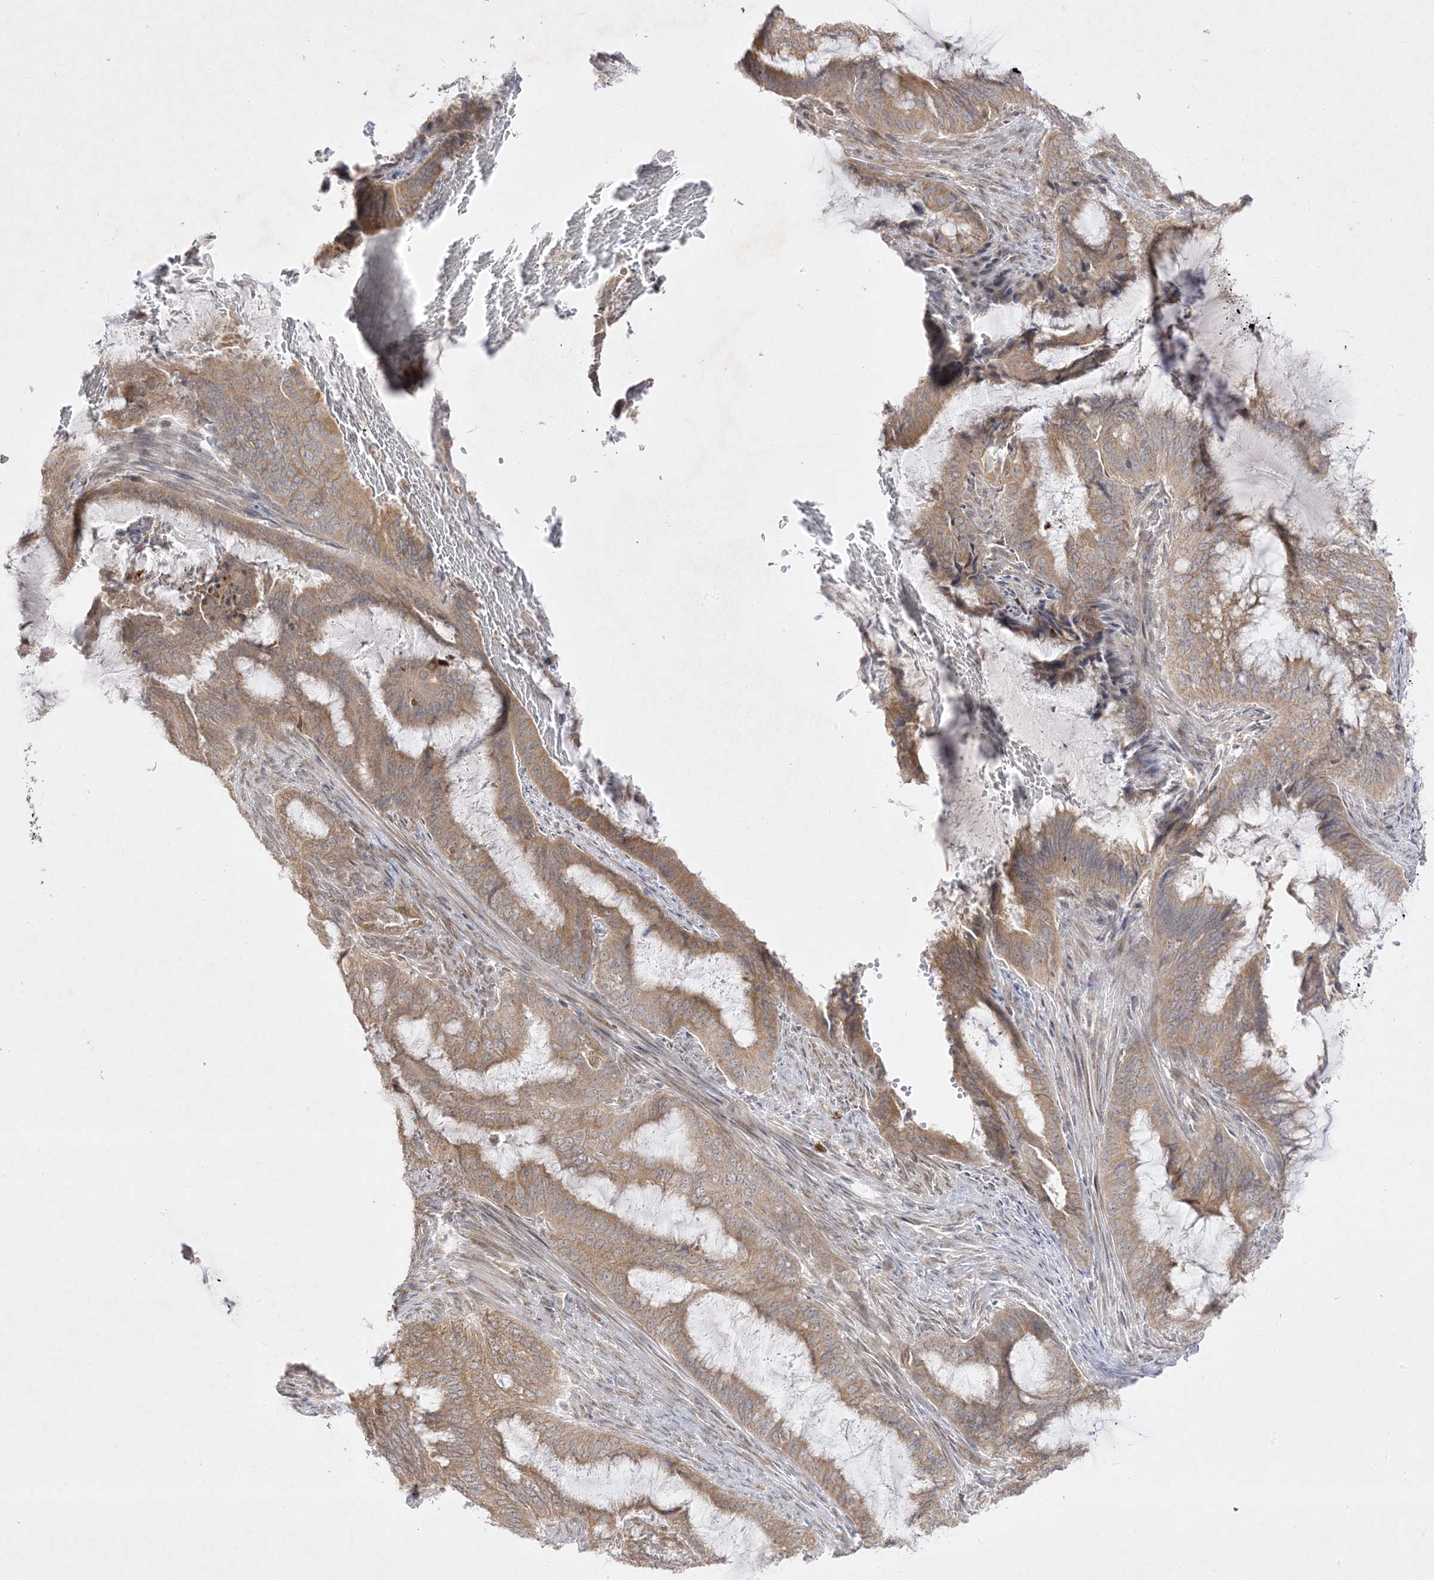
{"staining": {"intensity": "moderate", "quantity": ">75%", "location": "cytoplasmic/membranous"}, "tissue": "endometrial cancer", "cell_type": "Tumor cells", "image_type": "cancer", "snomed": [{"axis": "morphology", "description": "Adenocarcinoma, NOS"}, {"axis": "topography", "description": "Endometrium"}], "caption": "Immunohistochemistry (IHC) image of neoplastic tissue: endometrial adenocarcinoma stained using IHC exhibits medium levels of moderate protein expression localized specifically in the cytoplasmic/membranous of tumor cells, appearing as a cytoplasmic/membranous brown color.", "gene": "C2CD2", "patient": {"sex": "female", "age": 51}}